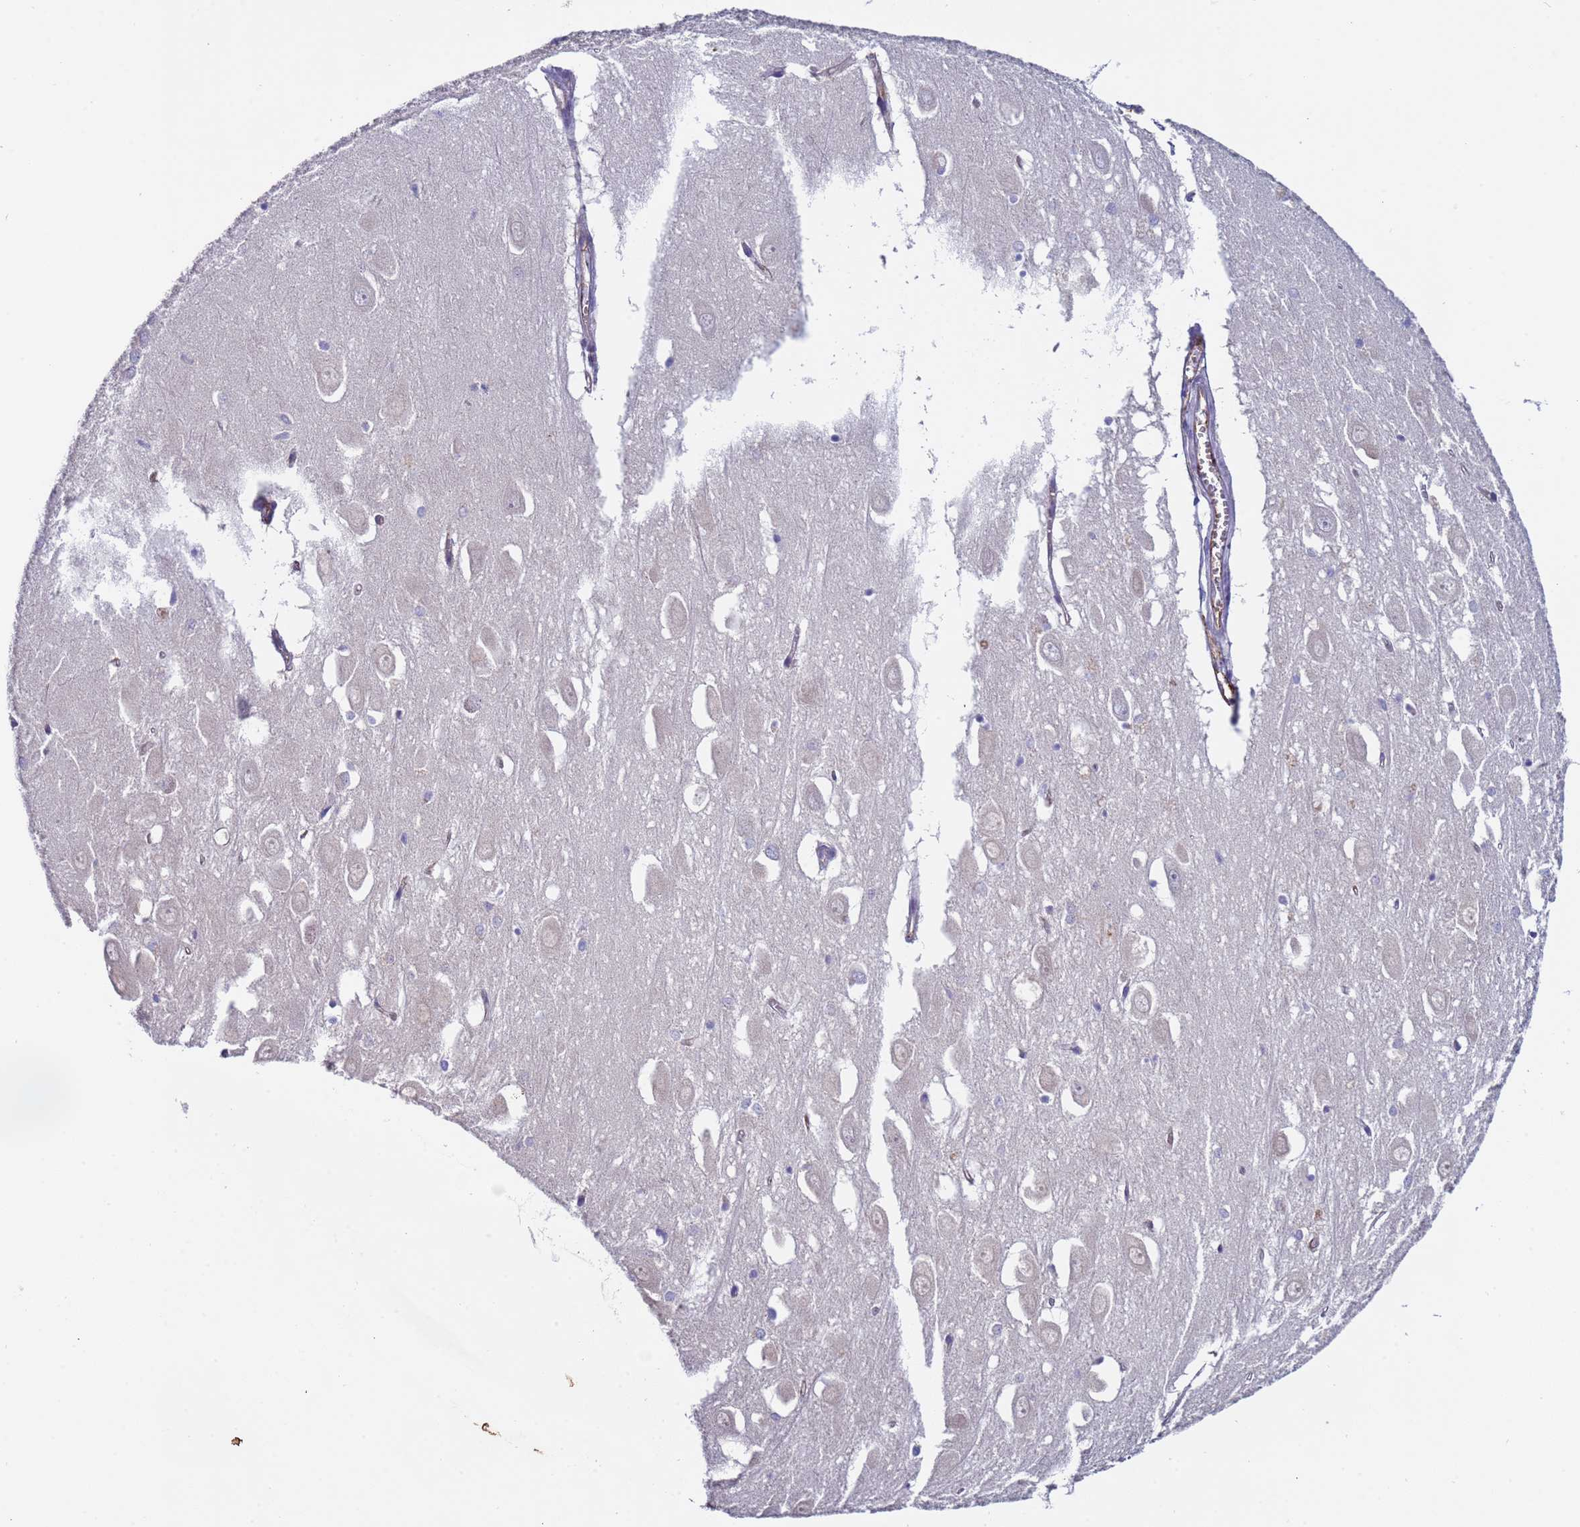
{"staining": {"intensity": "negative", "quantity": "none", "location": "none"}, "tissue": "hippocampus", "cell_type": "Glial cells", "image_type": "normal", "snomed": [{"axis": "morphology", "description": "Normal tissue, NOS"}, {"axis": "topography", "description": "Hippocampus"}], "caption": "Hippocampus stained for a protein using immunohistochemistry (IHC) reveals no expression glial cells.", "gene": "ZNF248", "patient": {"sex": "female", "age": 64}}